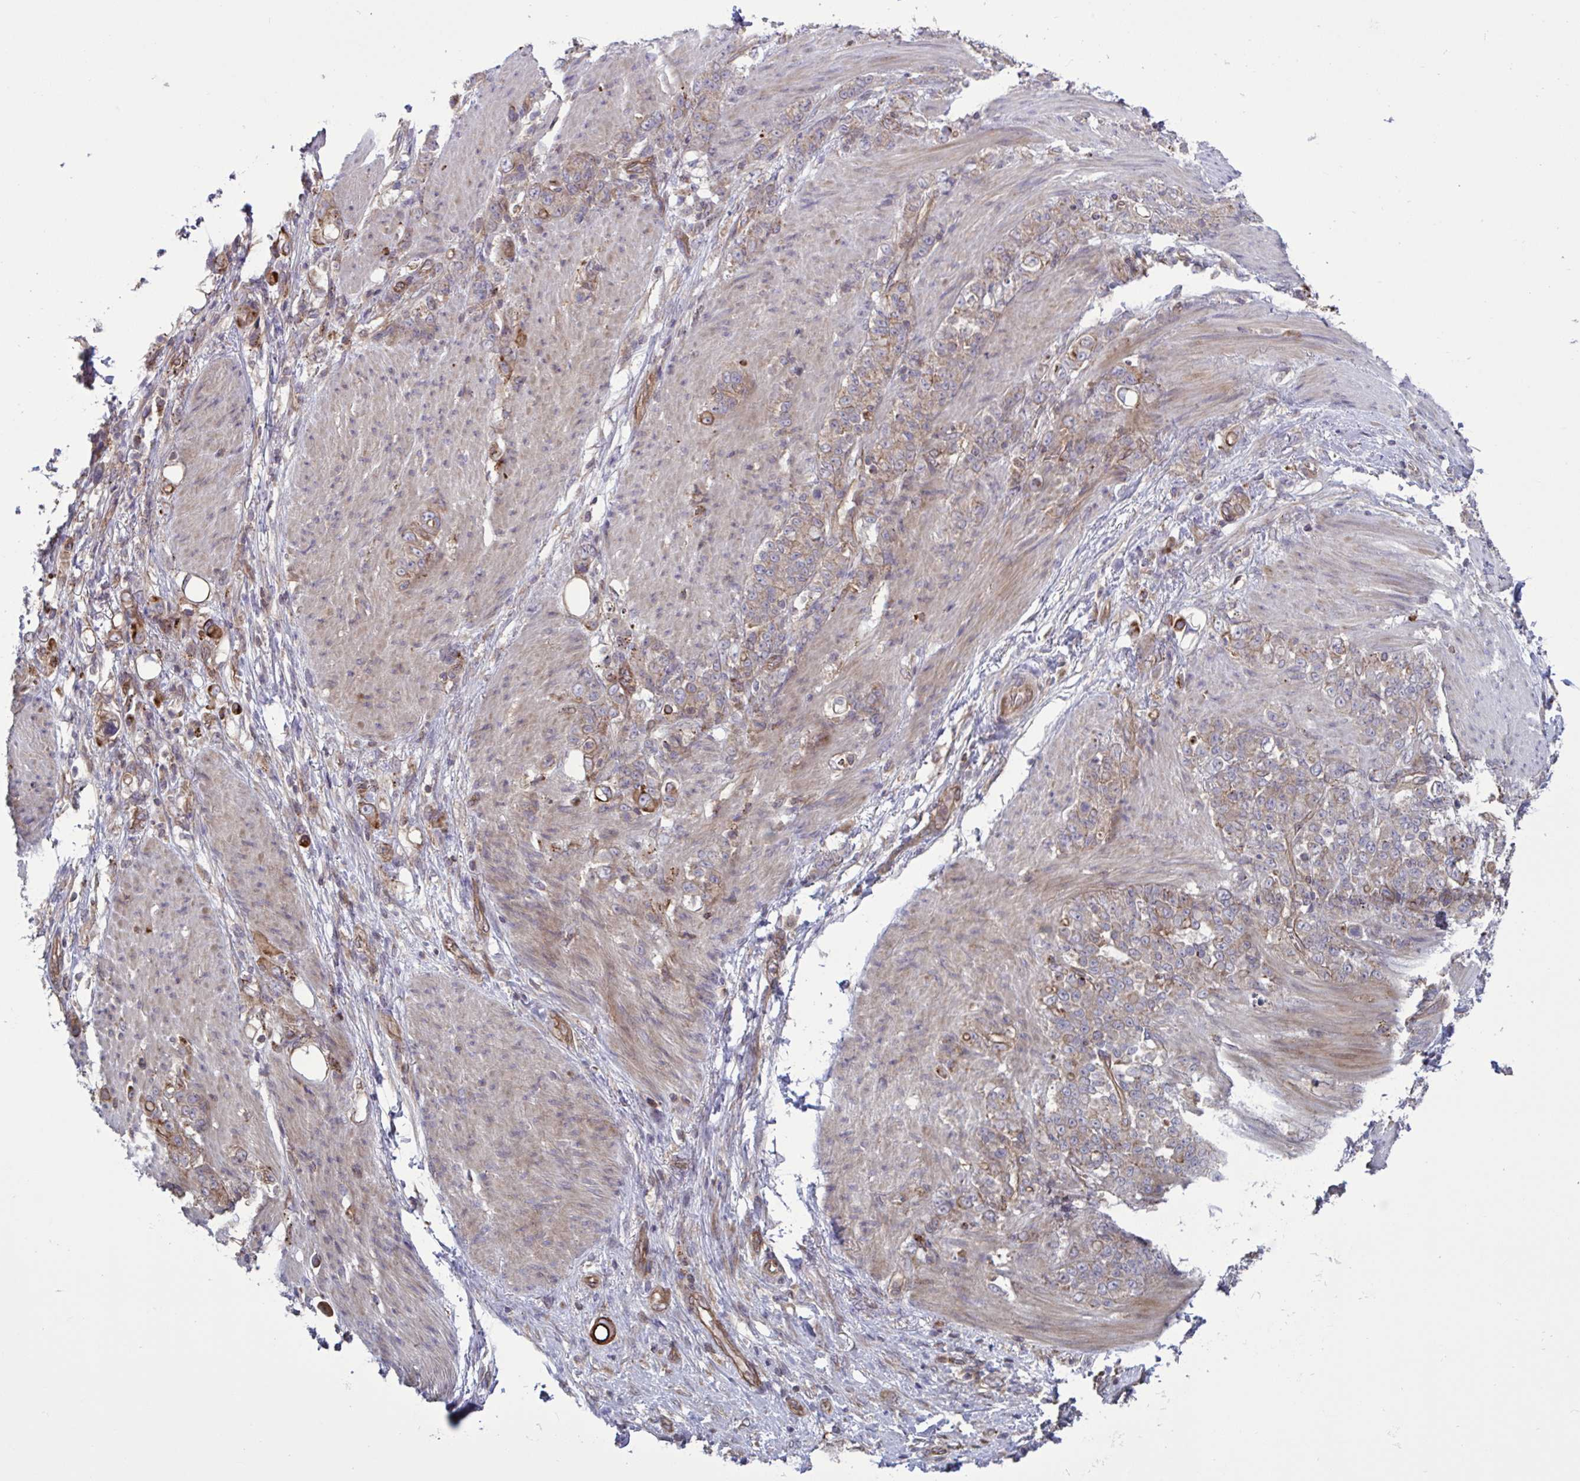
{"staining": {"intensity": "moderate", "quantity": "25%-75%", "location": "cytoplasmic/membranous"}, "tissue": "stomach cancer", "cell_type": "Tumor cells", "image_type": "cancer", "snomed": [{"axis": "morphology", "description": "Adenocarcinoma, NOS"}, {"axis": "topography", "description": "Stomach"}], "caption": "This is a histology image of immunohistochemistry staining of stomach cancer, which shows moderate staining in the cytoplasmic/membranous of tumor cells.", "gene": "GLTP", "patient": {"sex": "female", "age": 79}}